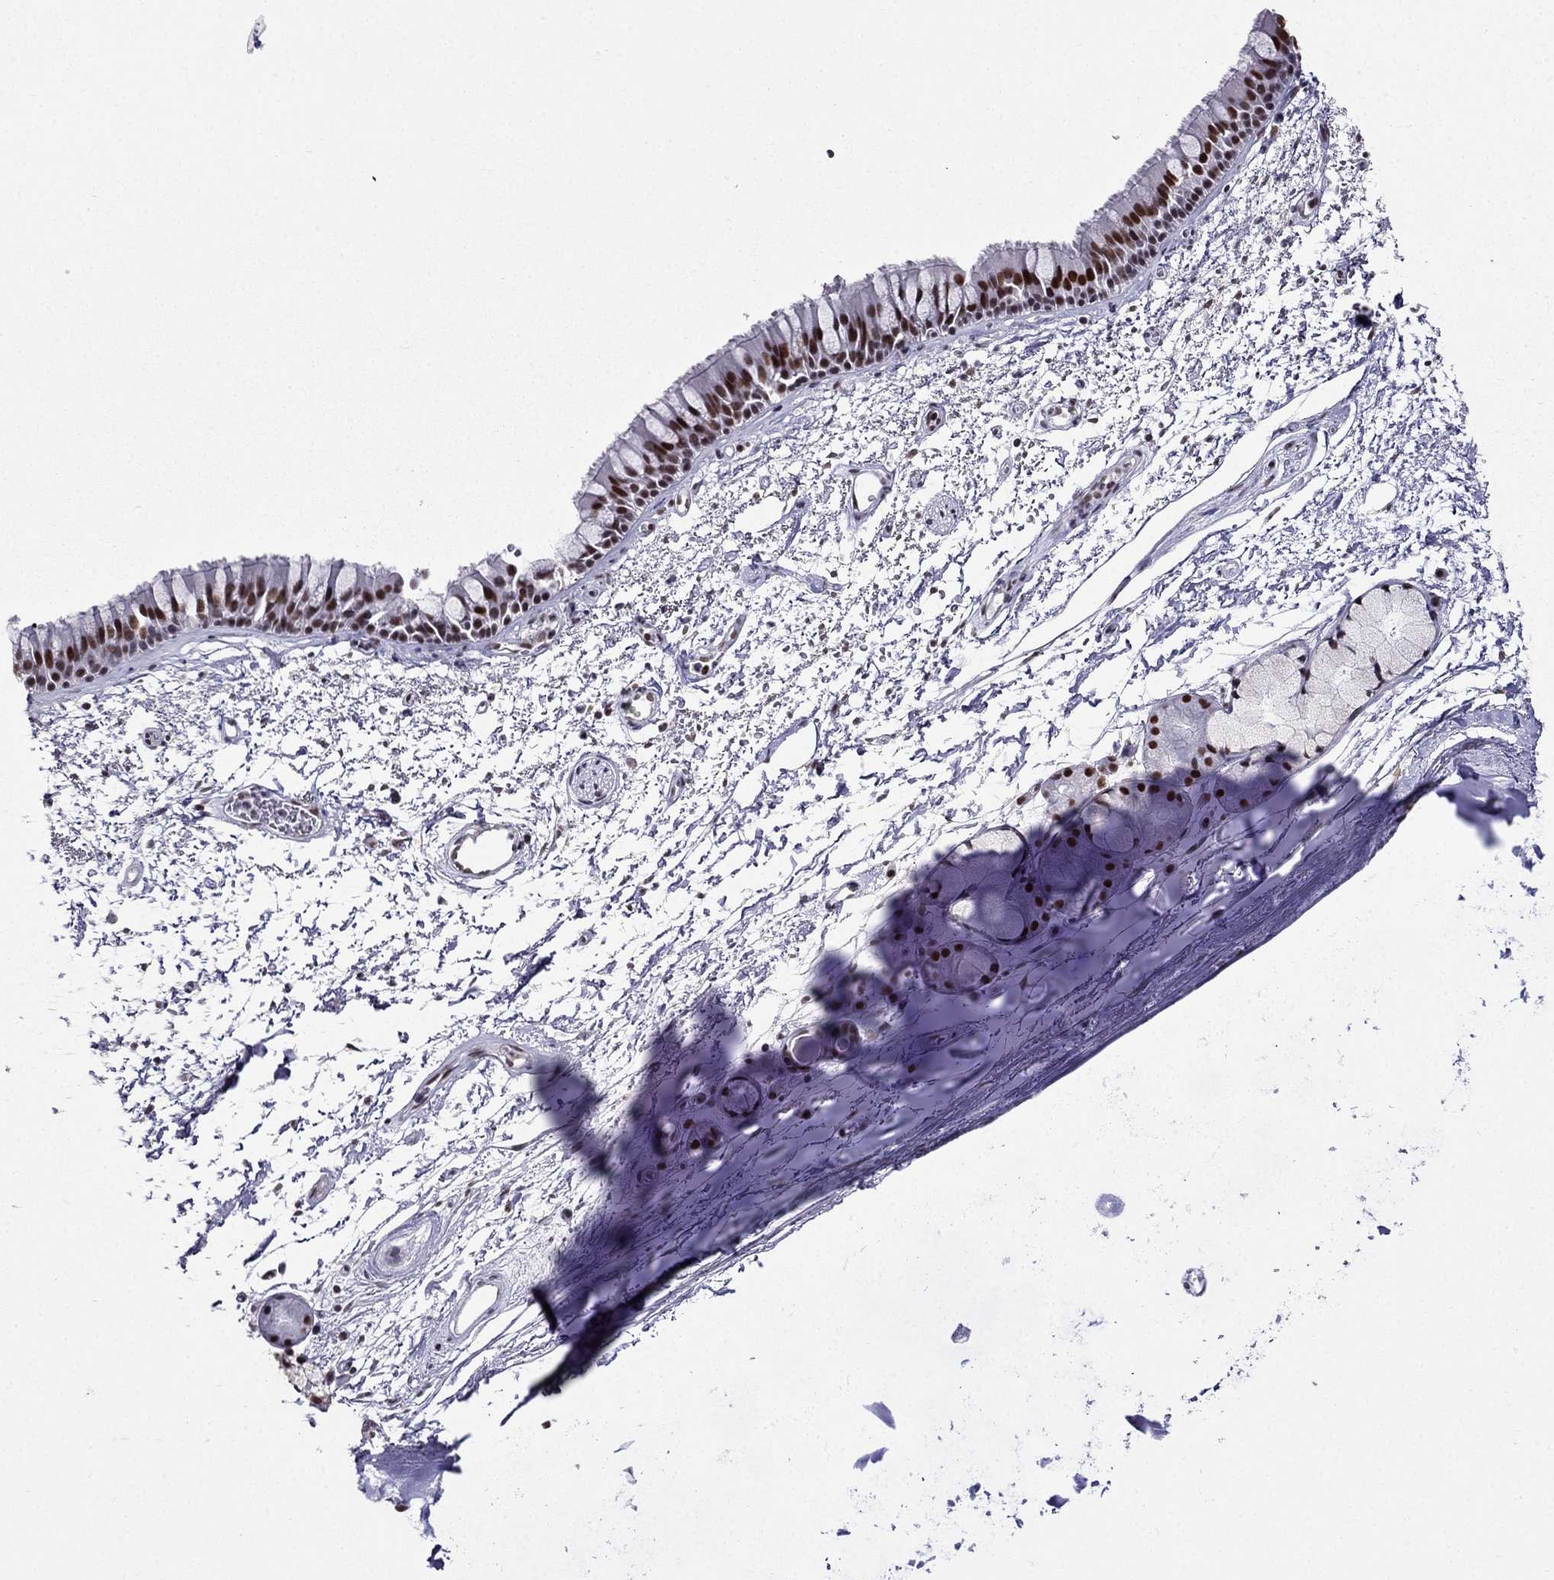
{"staining": {"intensity": "strong", "quantity": ">75%", "location": "nuclear"}, "tissue": "bronchus", "cell_type": "Respiratory epithelial cells", "image_type": "normal", "snomed": [{"axis": "morphology", "description": "Normal tissue, NOS"}, {"axis": "topography", "description": "Cartilage tissue"}, {"axis": "topography", "description": "Bronchus"}], "caption": "IHC staining of normal bronchus, which demonstrates high levels of strong nuclear staining in approximately >75% of respiratory epithelial cells indicating strong nuclear protein staining. The staining was performed using DAB (3,3'-diaminobenzidine) (brown) for protein detection and nuclei were counterstained in hematoxylin (blue).", "gene": "ZNF420", "patient": {"sex": "male", "age": 66}}